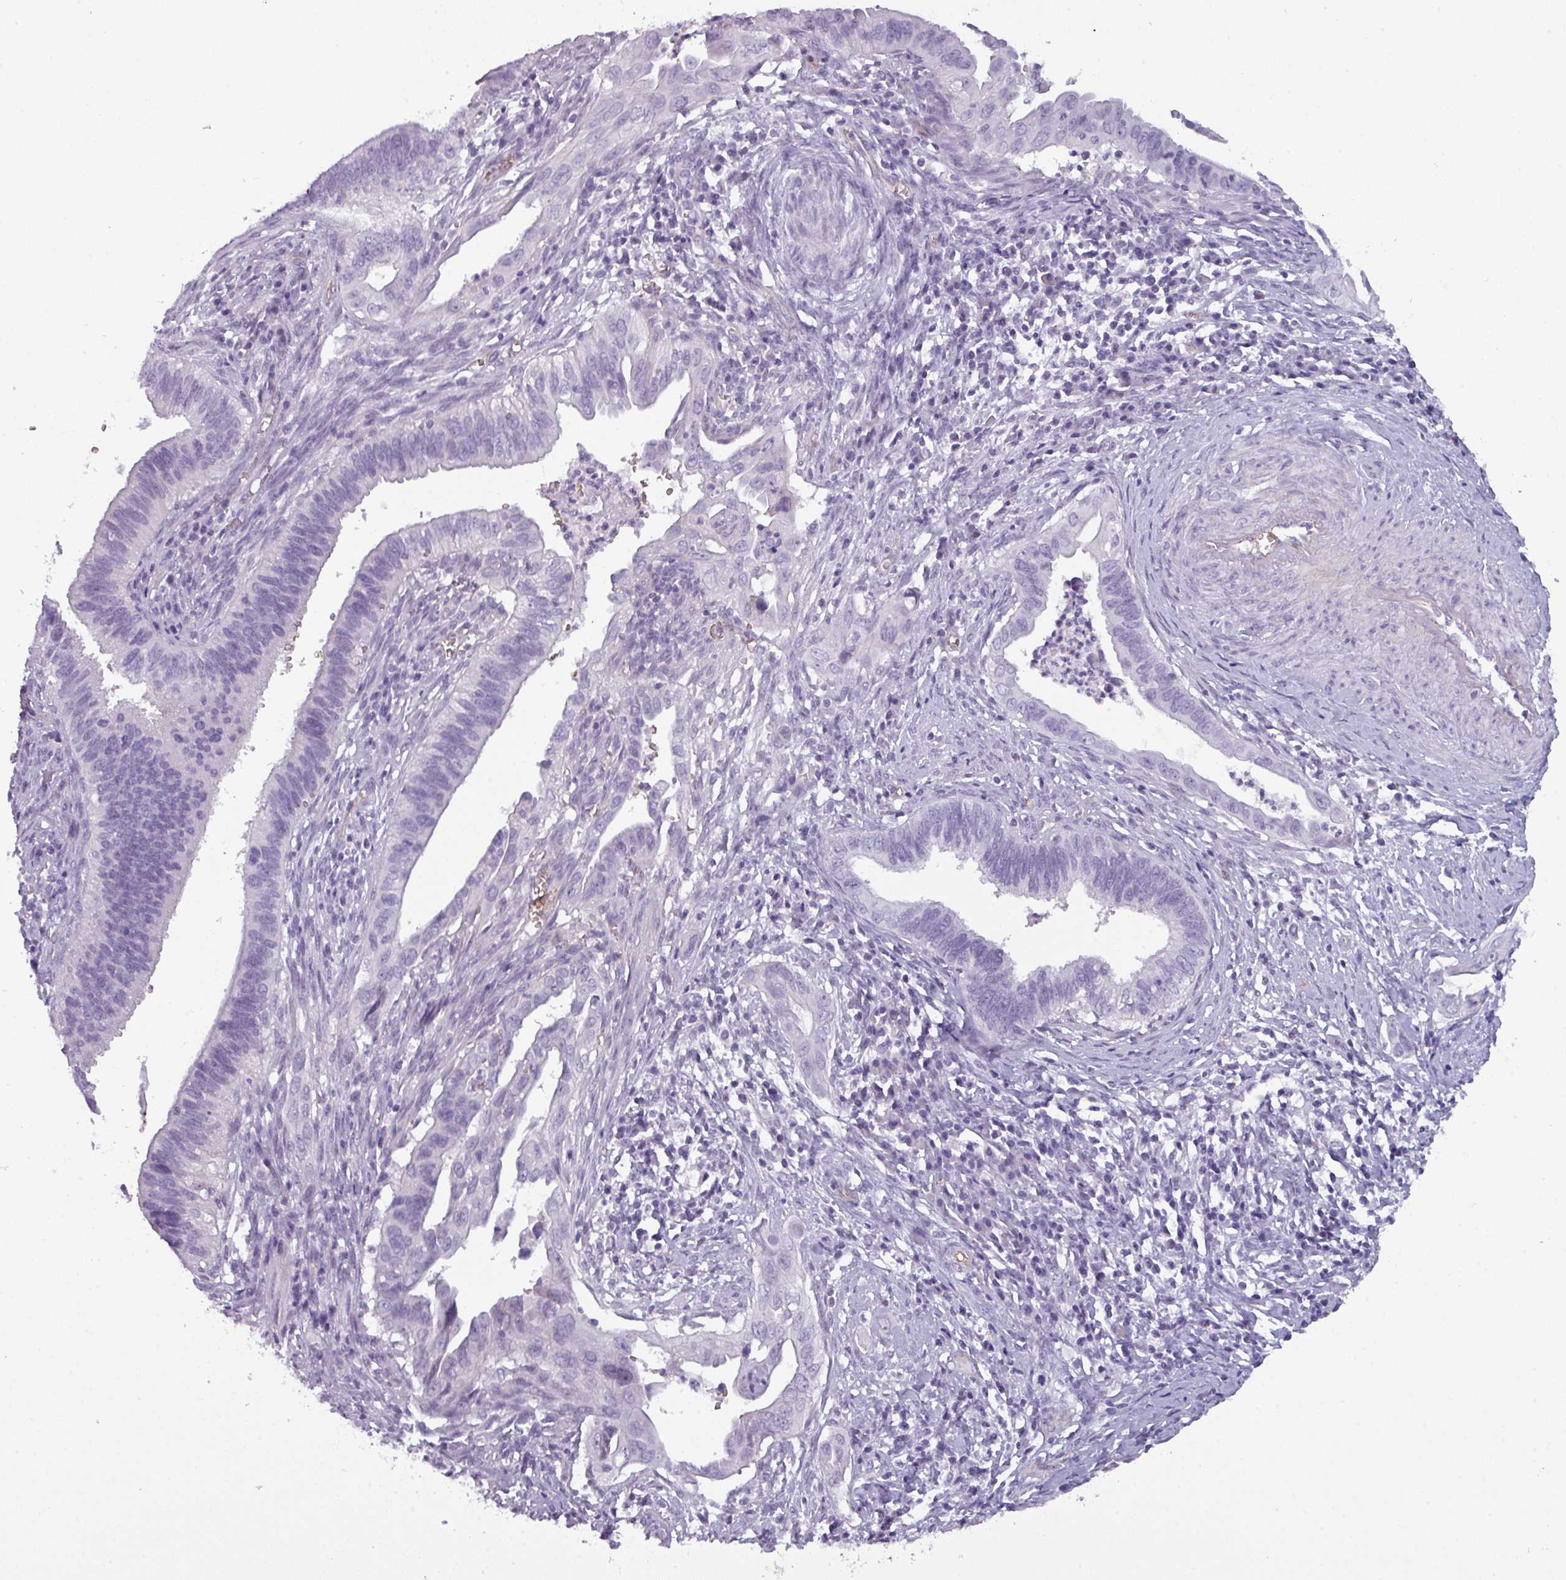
{"staining": {"intensity": "negative", "quantity": "none", "location": "none"}, "tissue": "cervical cancer", "cell_type": "Tumor cells", "image_type": "cancer", "snomed": [{"axis": "morphology", "description": "Adenocarcinoma, NOS"}, {"axis": "topography", "description": "Cervix"}], "caption": "Tumor cells show no significant staining in cervical cancer (adenocarcinoma).", "gene": "AREL1", "patient": {"sex": "female", "age": 42}}